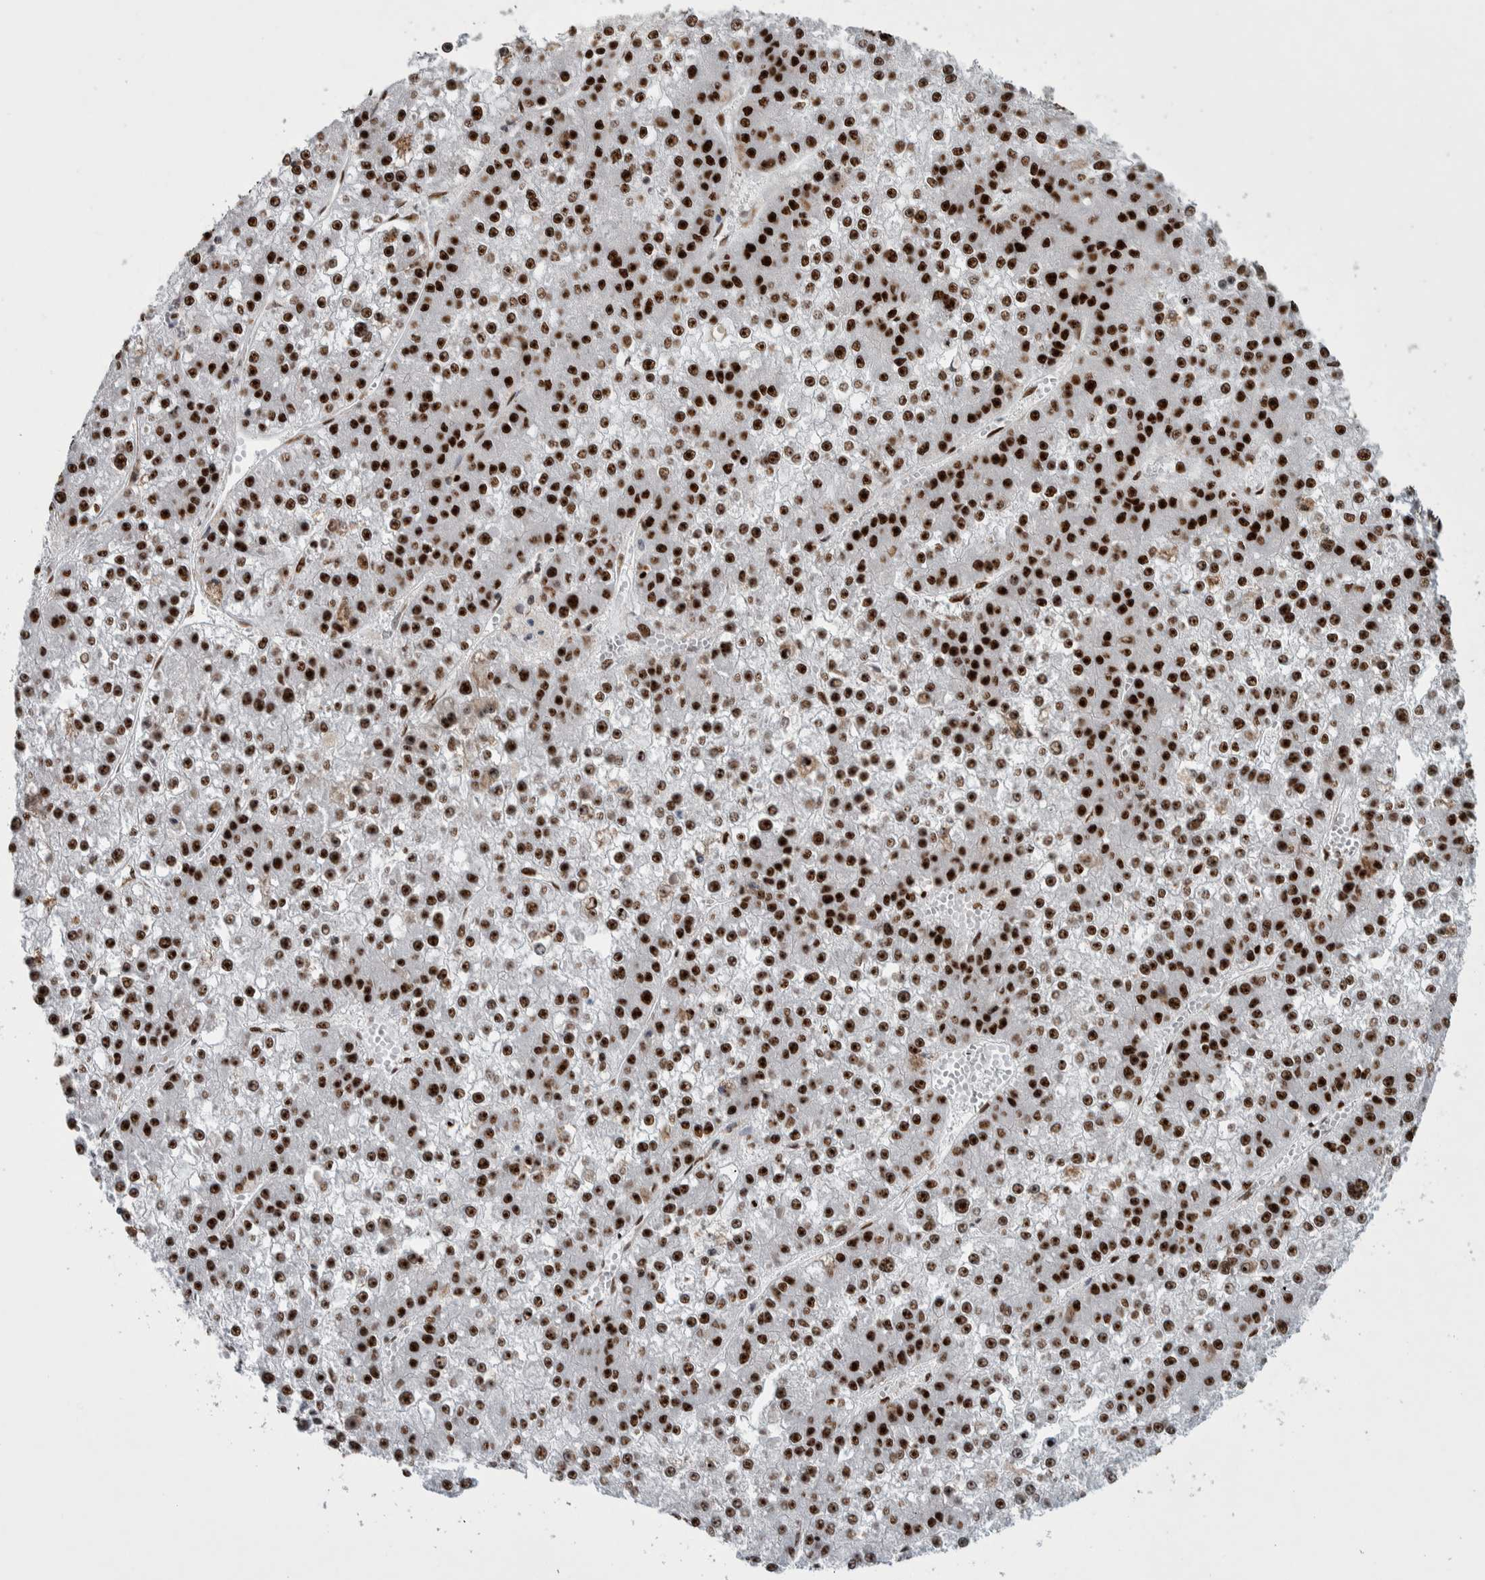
{"staining": {"intensity": "strong", "quantity": ">75%", "location": "nuclear"}, "tissue": "liver cancer", "cell_type": "Tumor cells", "image_type": "cancer", "snomed": [{"axis": "morphology", "description": "Carcinoma, Hepatocellular, NOS"}, {"axis": "topography", "description": "Liver"}], "caption": "The photomicrograph exhibits staining of liver hepatocellular carcinoma, revealing strong nuclear protein positivity (brown color) within tumor cells.", "gene": "NCL", "patient": {"sex": "female", "age": 73}}